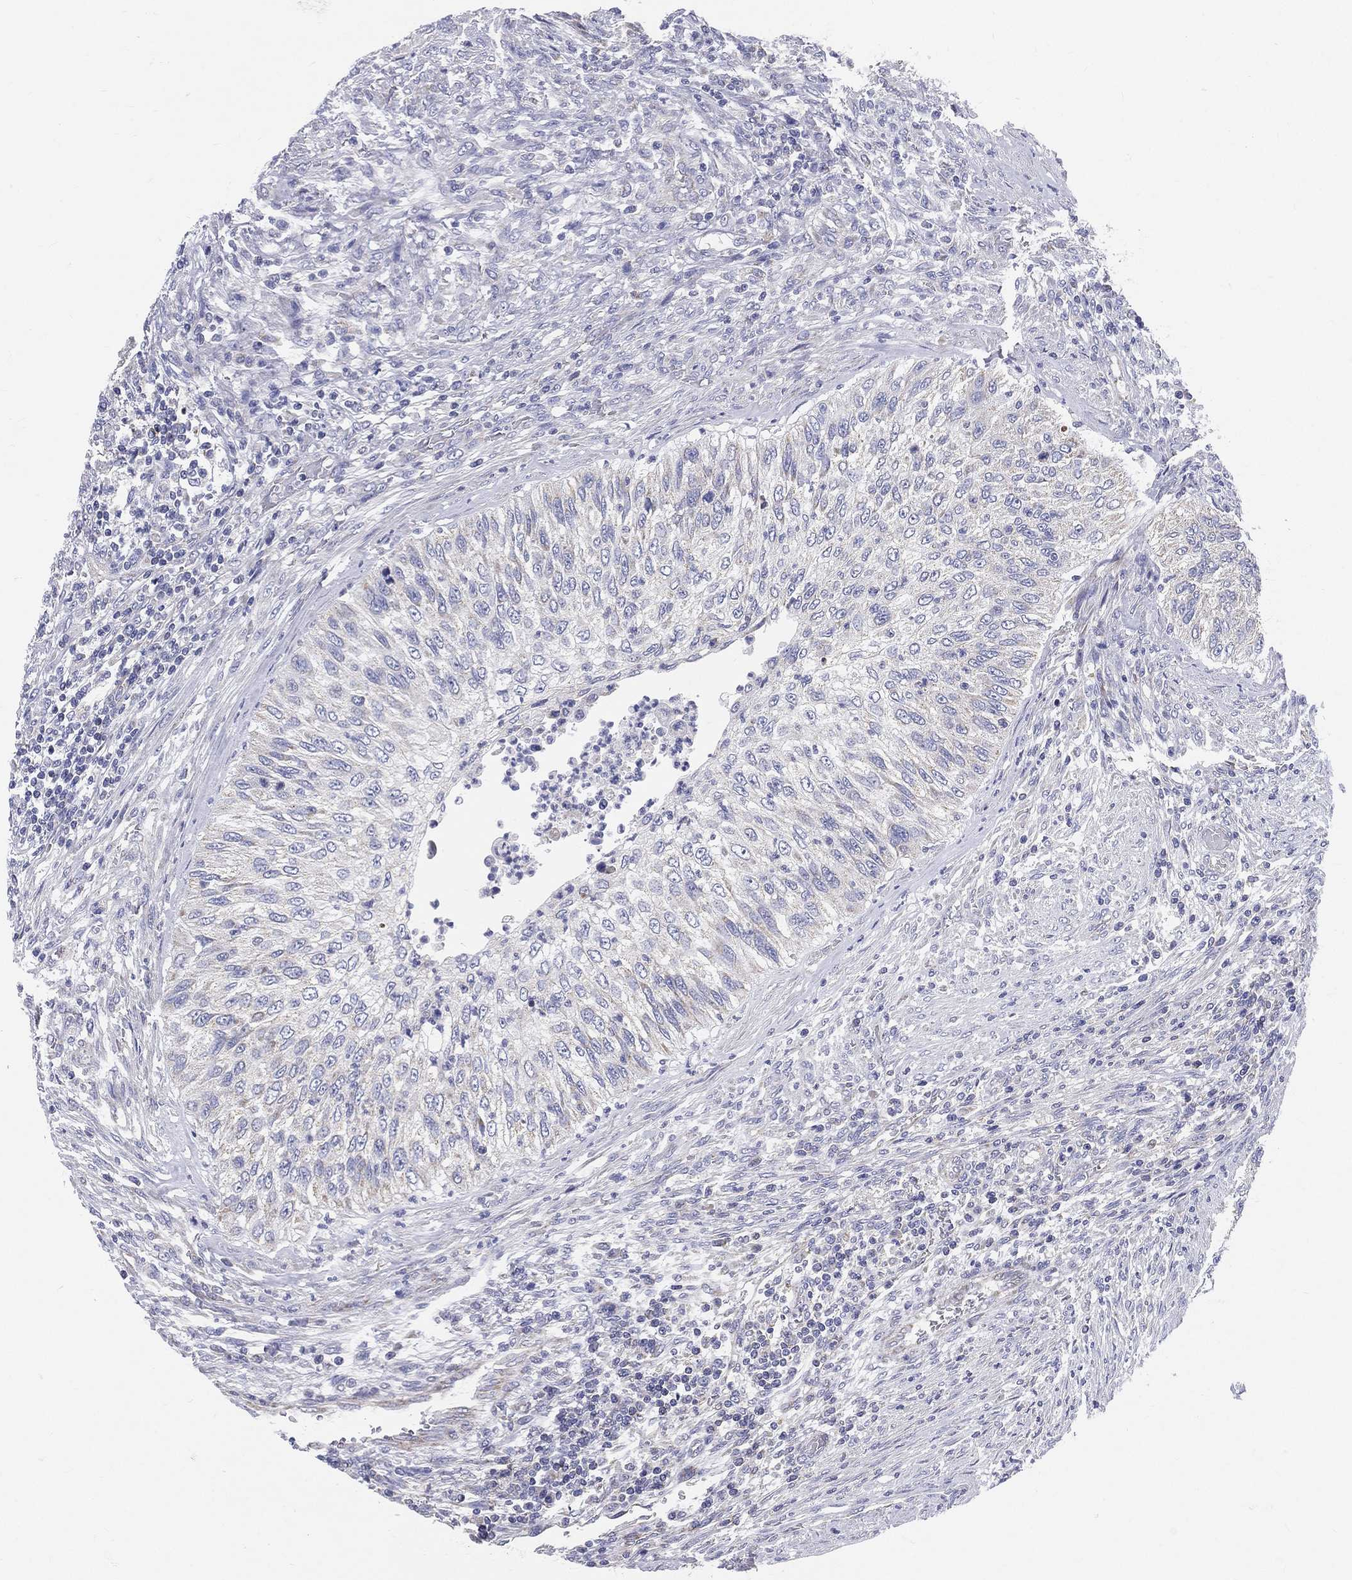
{"staining": {"intensity": "negative", "quantity": "none", "location": "none"}, "tissue": "urothelial cancer", "cell_type": "Tumor cells", "image_type": "cancer", "snomed": [{"axis": "morphology", "description": "Urothelial carcinoma, High grade"}, {"axis": "topography", "description": "Urinary bladder"}], "caption": "A high-resolution micrograph shows immunohistochemistry (IHC) staining of urothelial cancer, which reveals no significant positivity in tumor cells.", "gene": "PWWP3A", "patient": {"sex": "female", "age": 60}}